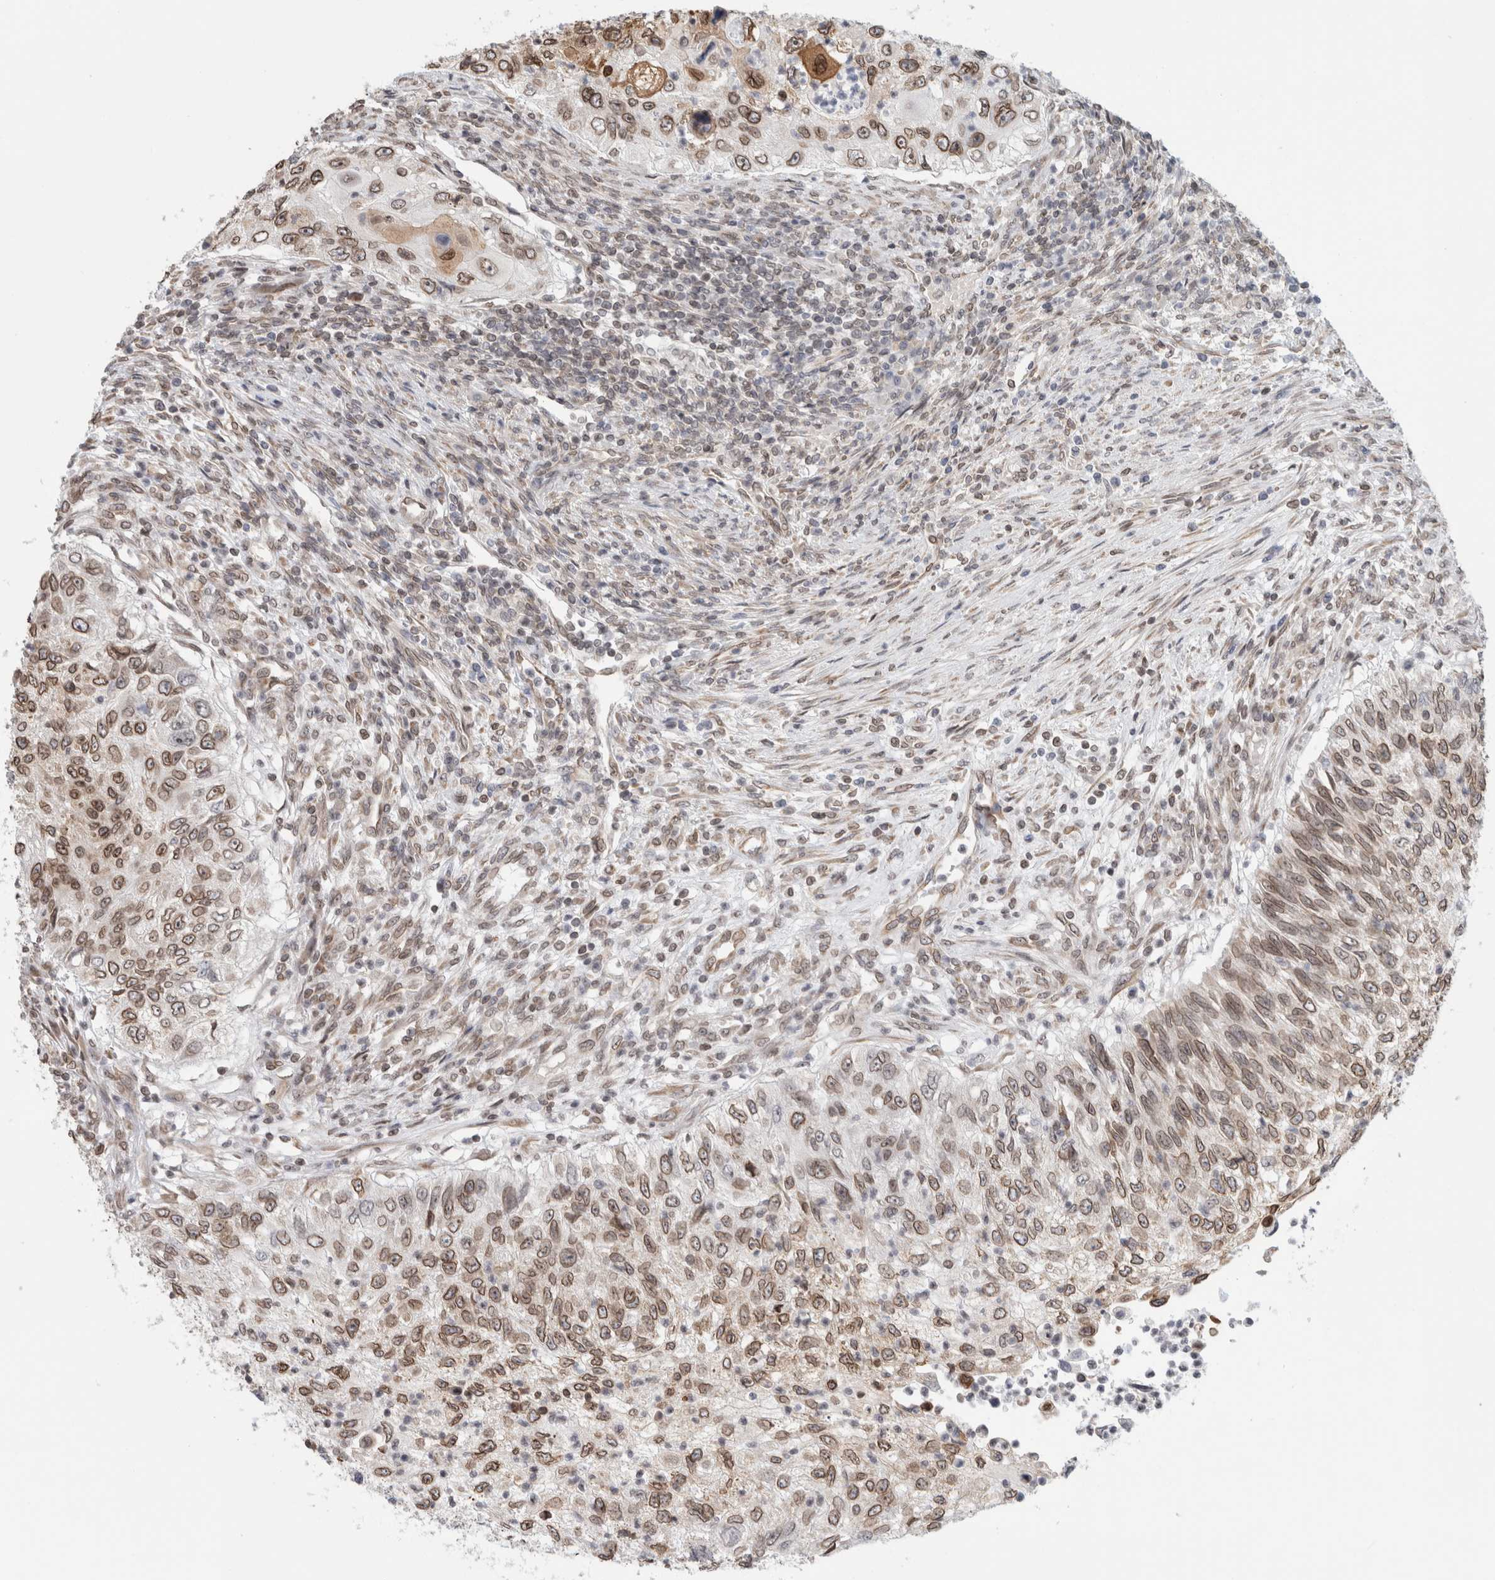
{"staining": {"intensity": "moderate", "quantity": ">75%", "location": "cytoplasmic/membranous,nuclear"}, "tissue": "urothelial cancer", "cell_type": "Tumor cells", "image_type": "cancer", "snomed": [{"axis": "morphology", "description": "Urothelial carcinoma, High grade"}, {"axis": "topography", "description": "Urinary bladder"}], "caption": "The photomicrograph demonstrates immunohistochemical staining of urothelial cancer. There is moderate cytoplasmic/membranous and nuclear staining is present in about >75% of tumor cells.", "gene": "RBMX2", "patient": {"sex": "female", "age": 60}}